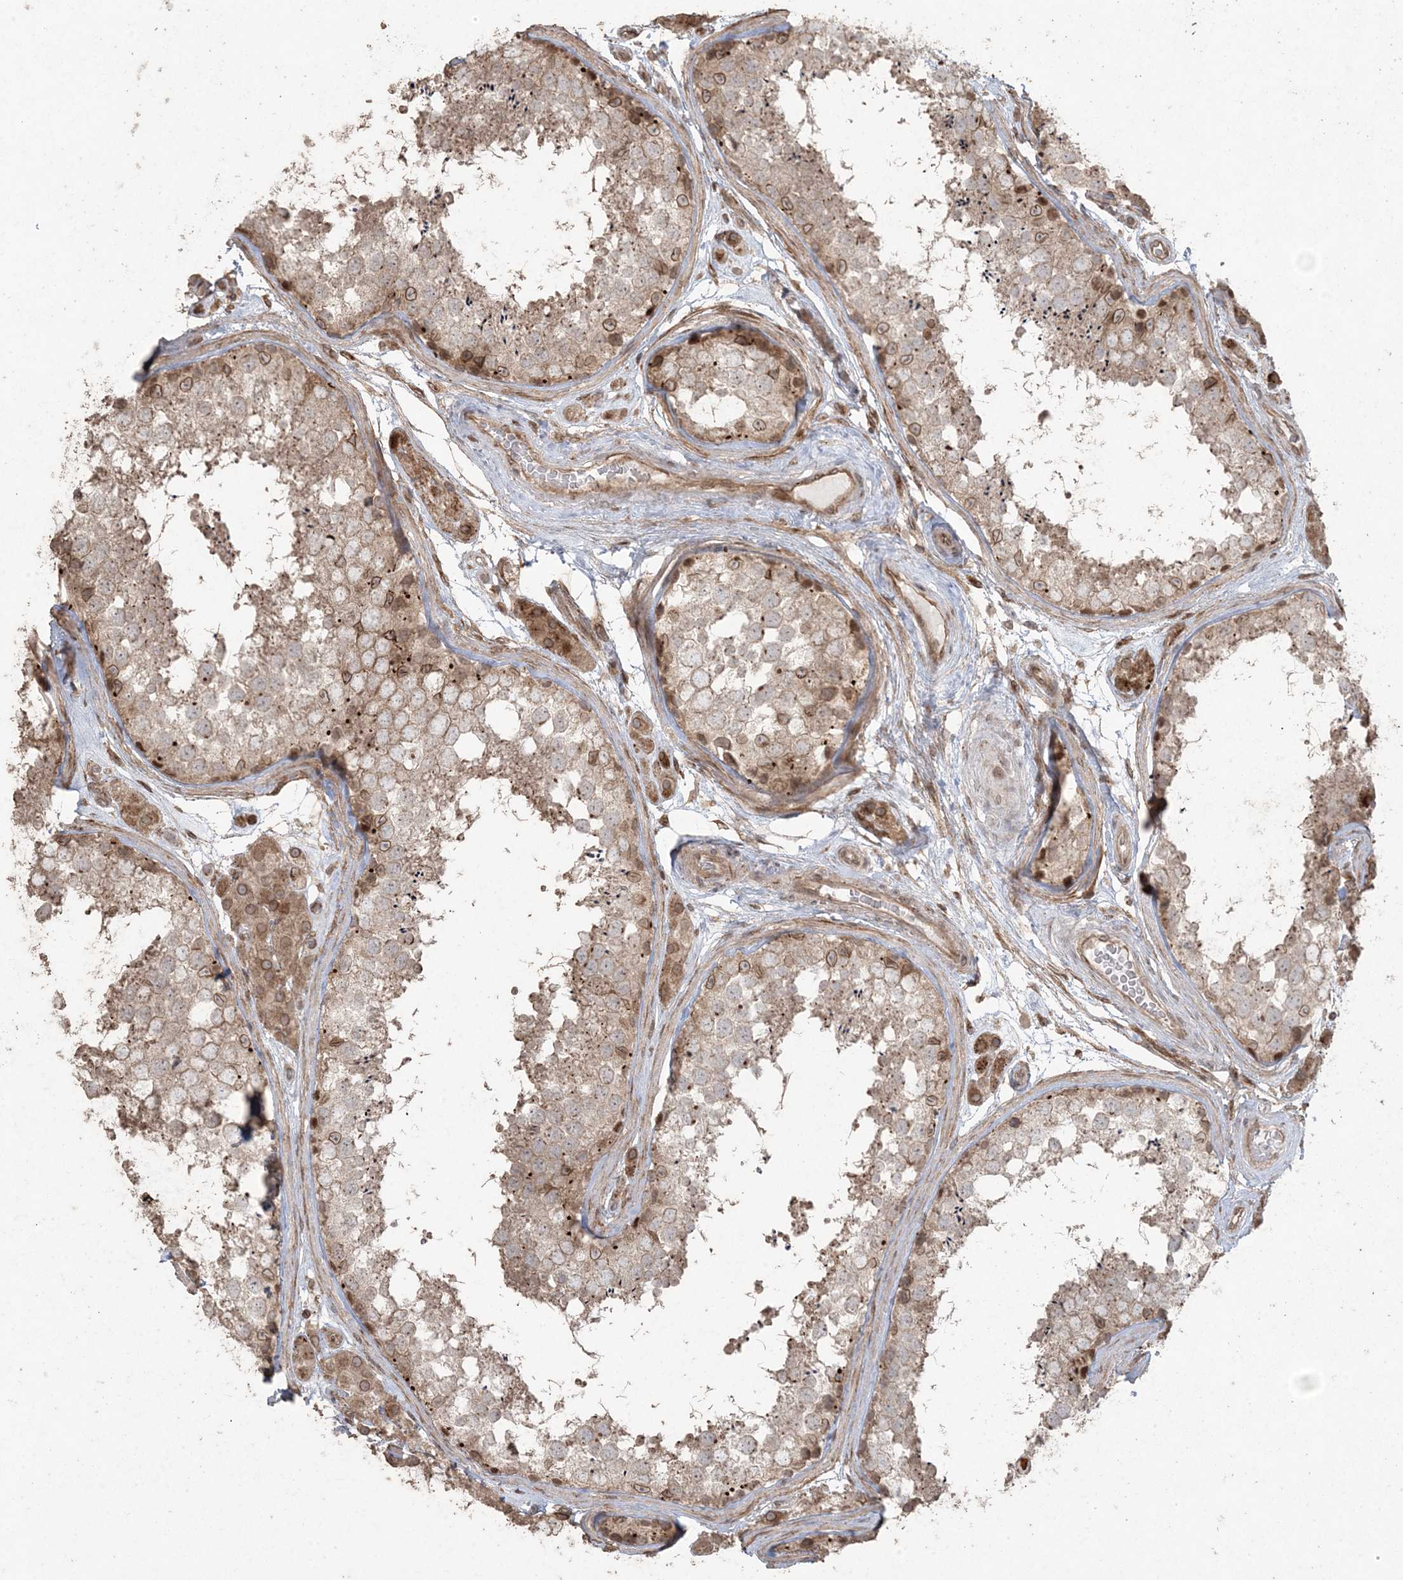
{"staining": {"intensity": "moderate", "quantity": ">75%", "location": "cytoplasmic/membranous,nuclear"}, "tissue": "testis", "cell_type": "Cells in seminiferous ducts", "image_type": "normal", "snomed": [{"axis": "morphology", "description": "Normal tissue, NOS"}, {"axis": "topography", "description": "Testis"}], "caption": "Testis stained with IHC displays moderate cytoplasmic/membranous,nuclear expression in about >75% of cells in seminiferous ducts. The staining is performed using DAB (3,3'-diaminobenzidine) brown chromogen to label protein expression. The nuclei are counter-stained blue using hematoxylin.", "gene": "DDX19B", "patient": {"sex": "male", "age": 56}}